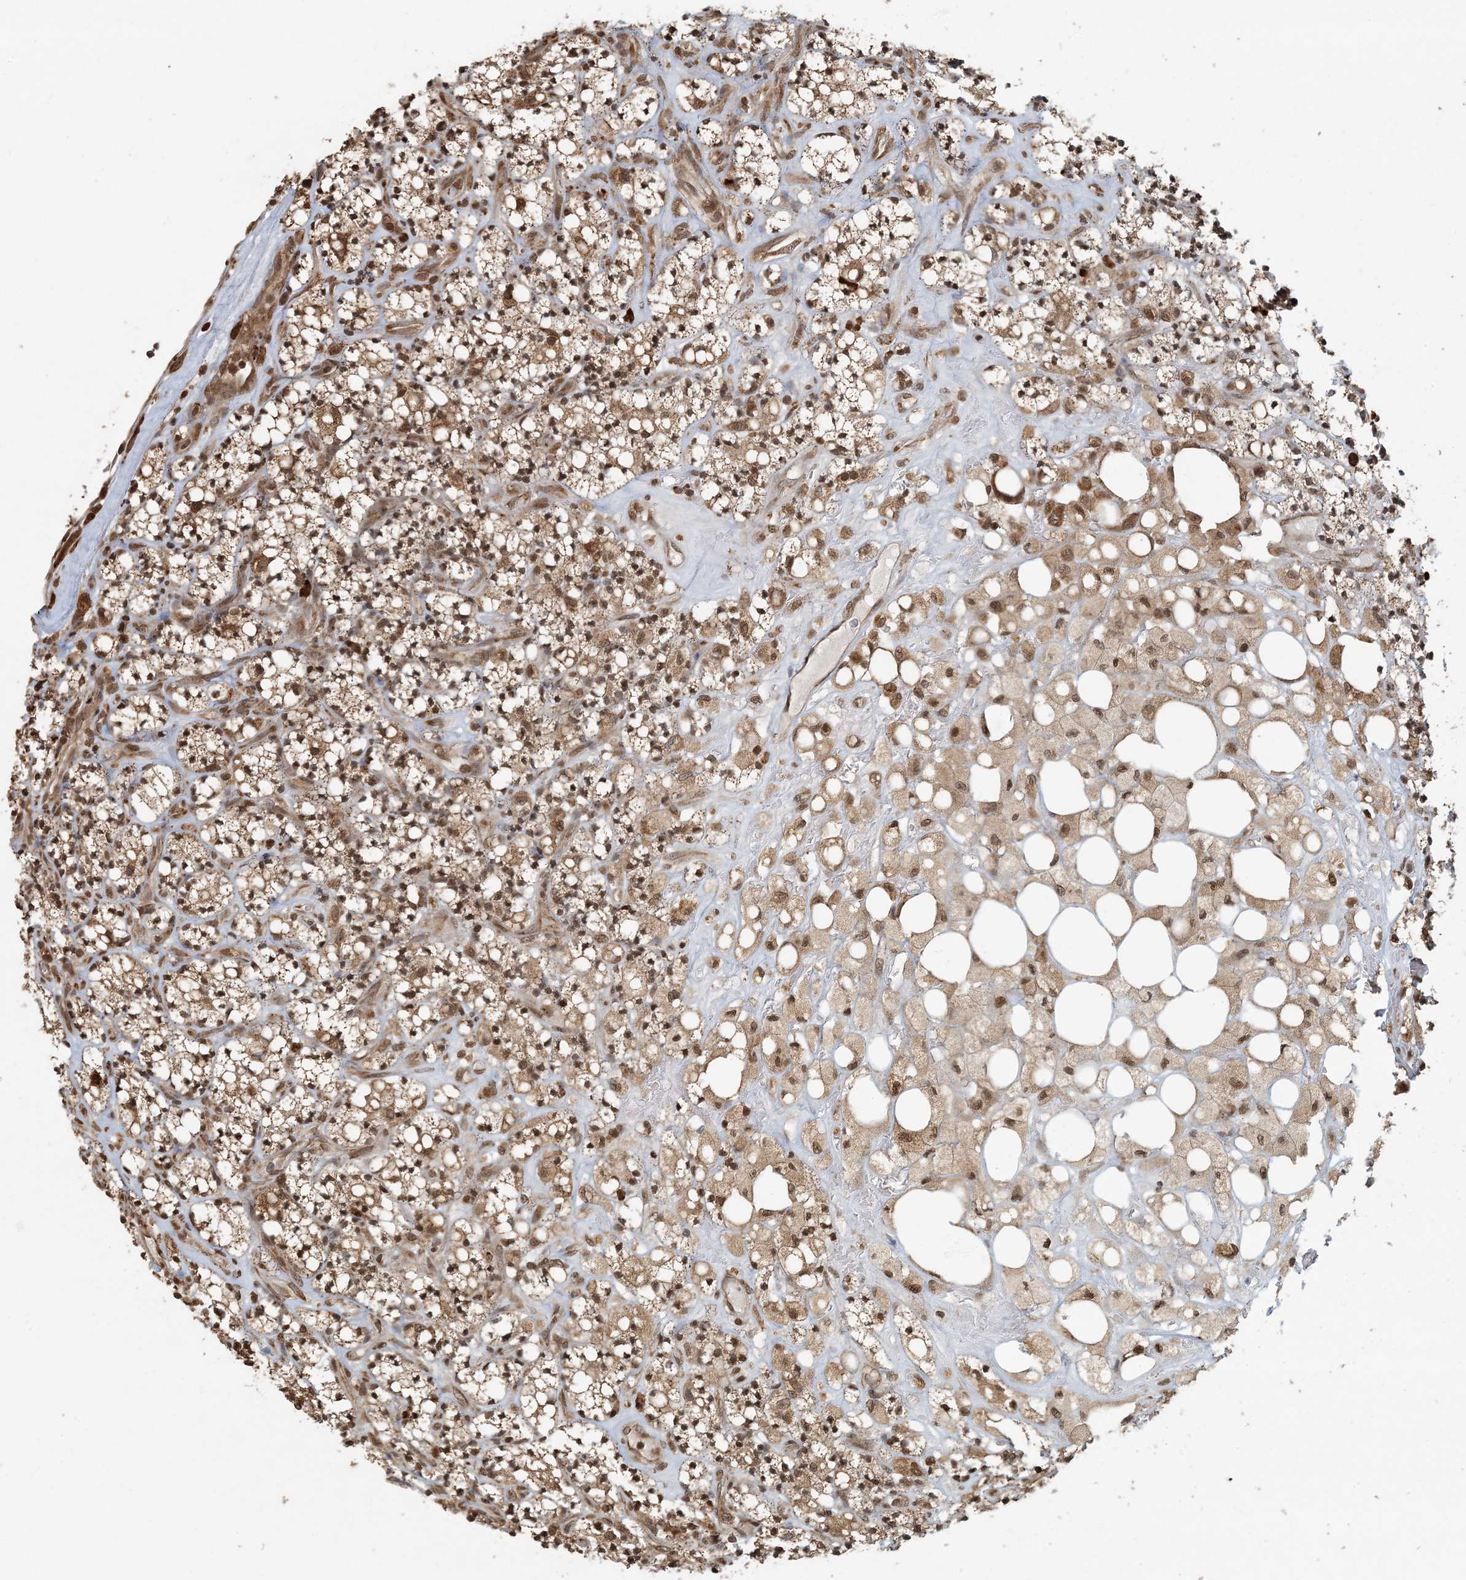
{"staining": {"intensity": "strong", "quantity": ">75%", "location": "cytoplasmic/membranous,nuclear"}, "tissue": "renal cancer", "cell_type": "Tumor cells", "image_type": "cancer", "snomed": [{"axis": "morphology", "description": "Adenocarcinoma, NOS"}, {"axis": "topography", "description": "Kidney"}], "caption": "Strong cytoplasmic/membranous and nuclear protein positivity is seen in about >75% of tumor cells in adenocarcinoma (renal).", "gene": "AK9", "patient": {"sex": "male", "age": 77}}